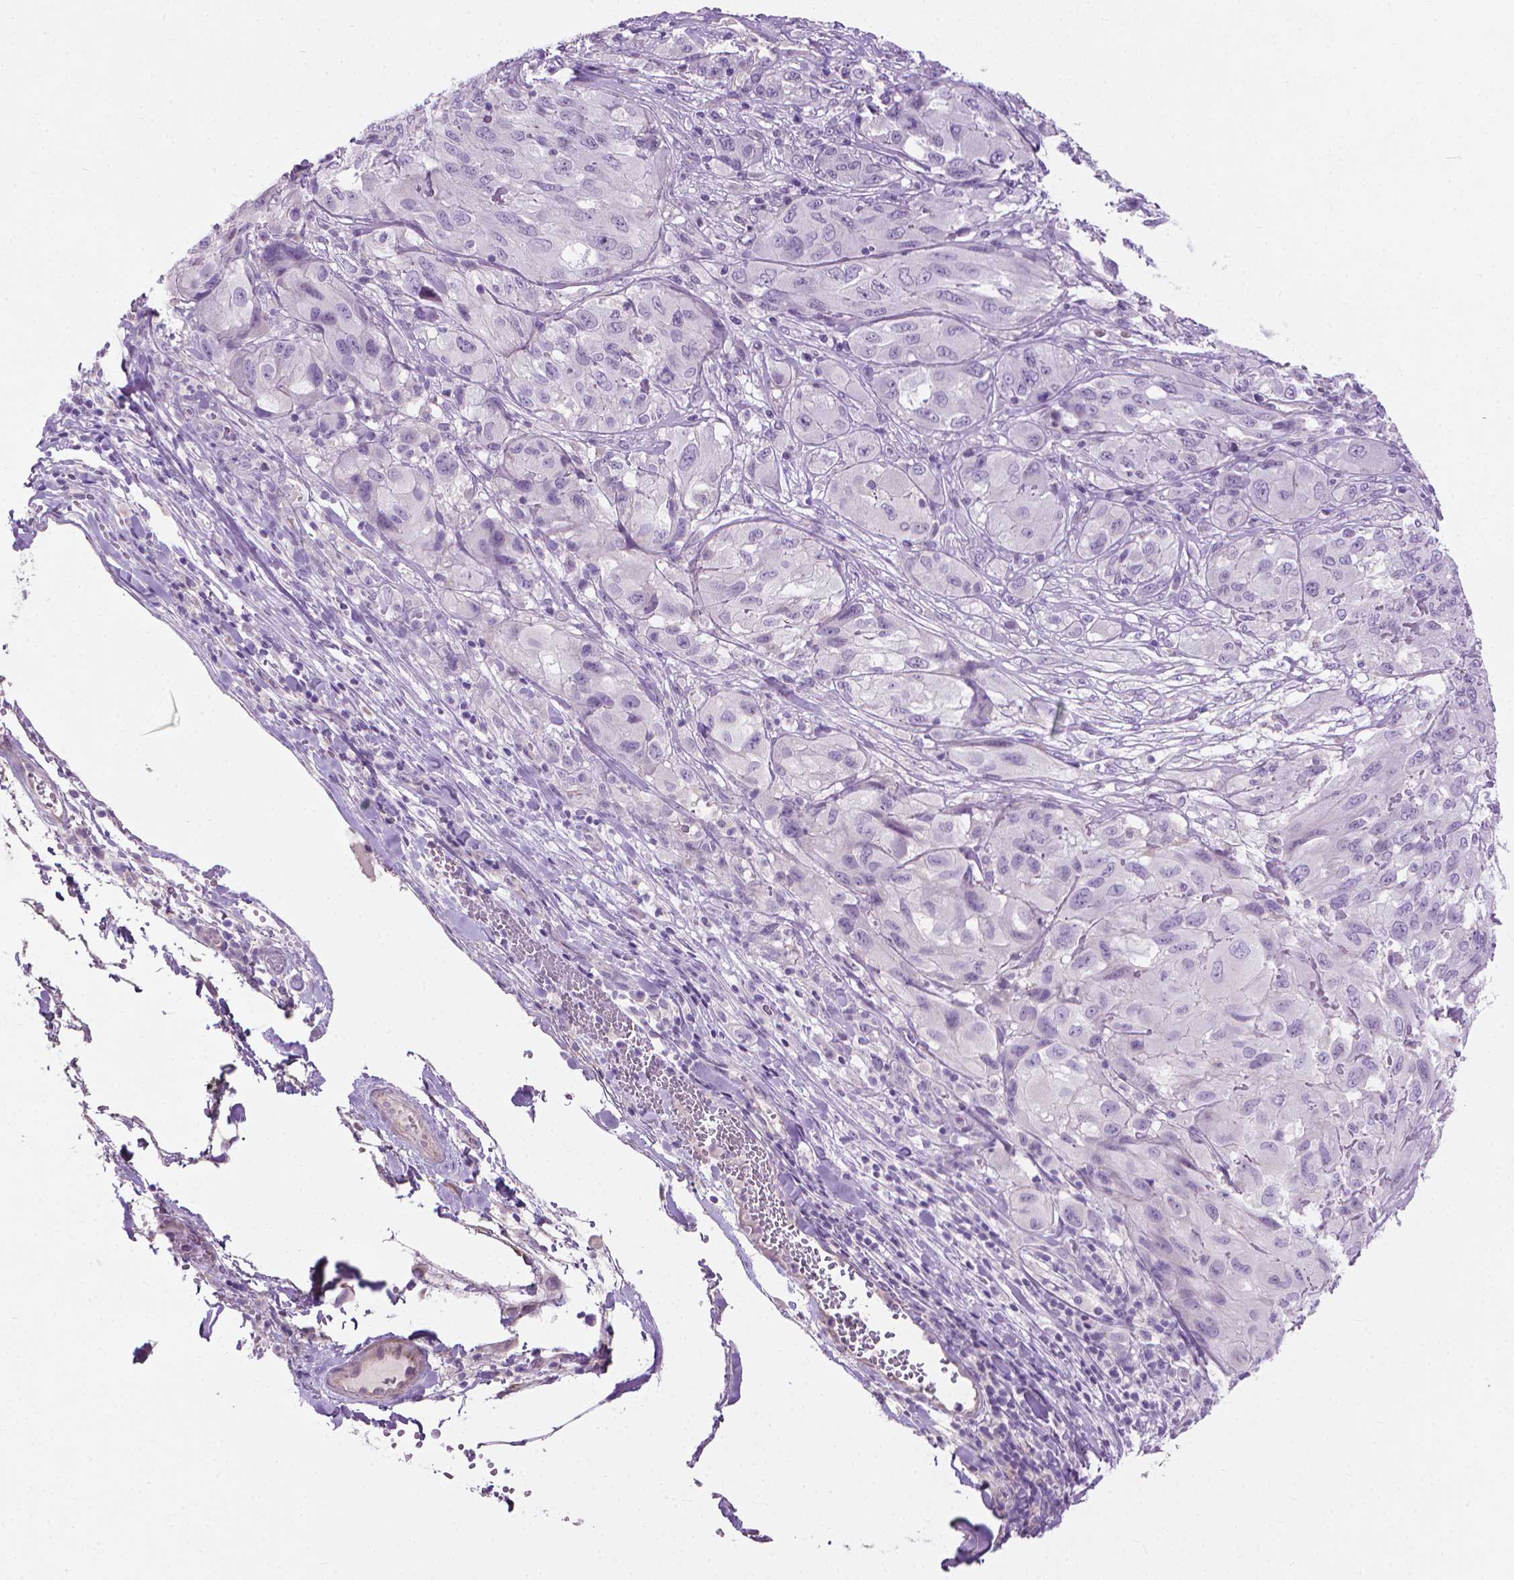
{"staining": {"intensity": "negative", "quantity": "none", "location": "none"}, "tissue": "melanoma", "cell_type": "Tumor cells", "image_type": "cancer", "snomed": [{"axis": "morphology", "description": "Malignant melanoma, NOS"}, {"axis": "topography", "description": "Skin"}], "caption": "The immunohistochemistry histopathology image has no significant positivity in tumor cells of melanoma tissue.", "gene": "KRT73", "patient": {"sex": "female", "age": 91}}